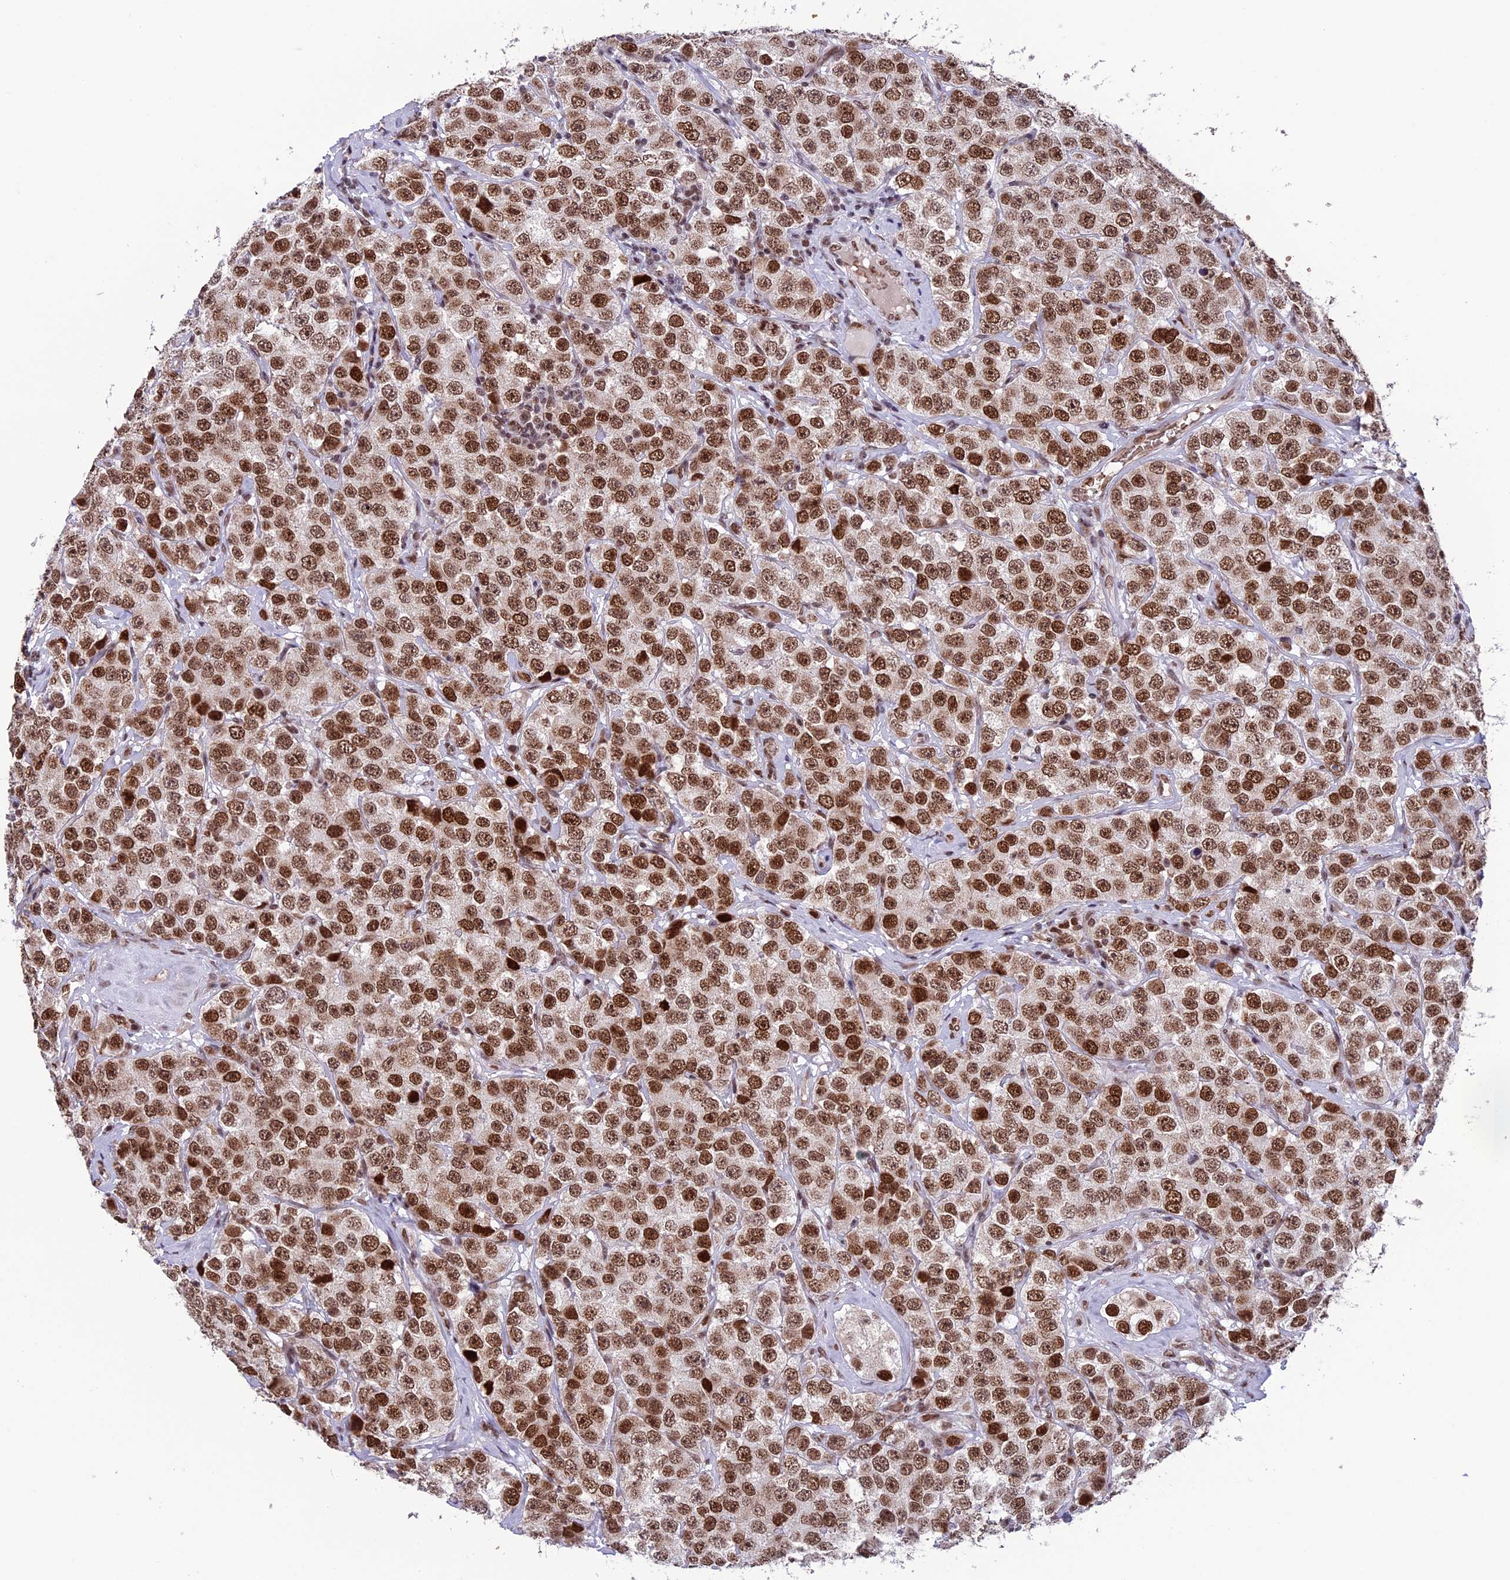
{"staining": {"intensity": "moderate", "quantity": ">75%", "location": "nuclear"}, "tissue": "testis cancer", "cell_type": "Tumor cells", "image_type": "cancer", "snomed": [{"axis": "morphology", "description": "Seminoma, NOS"}, {"axis": "topography", "description": "Testis"}], "caption": "A brown stain shows moderate nuclear staining of a protein in human testis cancer (seminoma) tumor cells. Ihc stains the protein of interest in brown and the nuclei are stained blue.", "gene": "MPHOSPH8", "patient": {"sex": "male", "age": 28}}